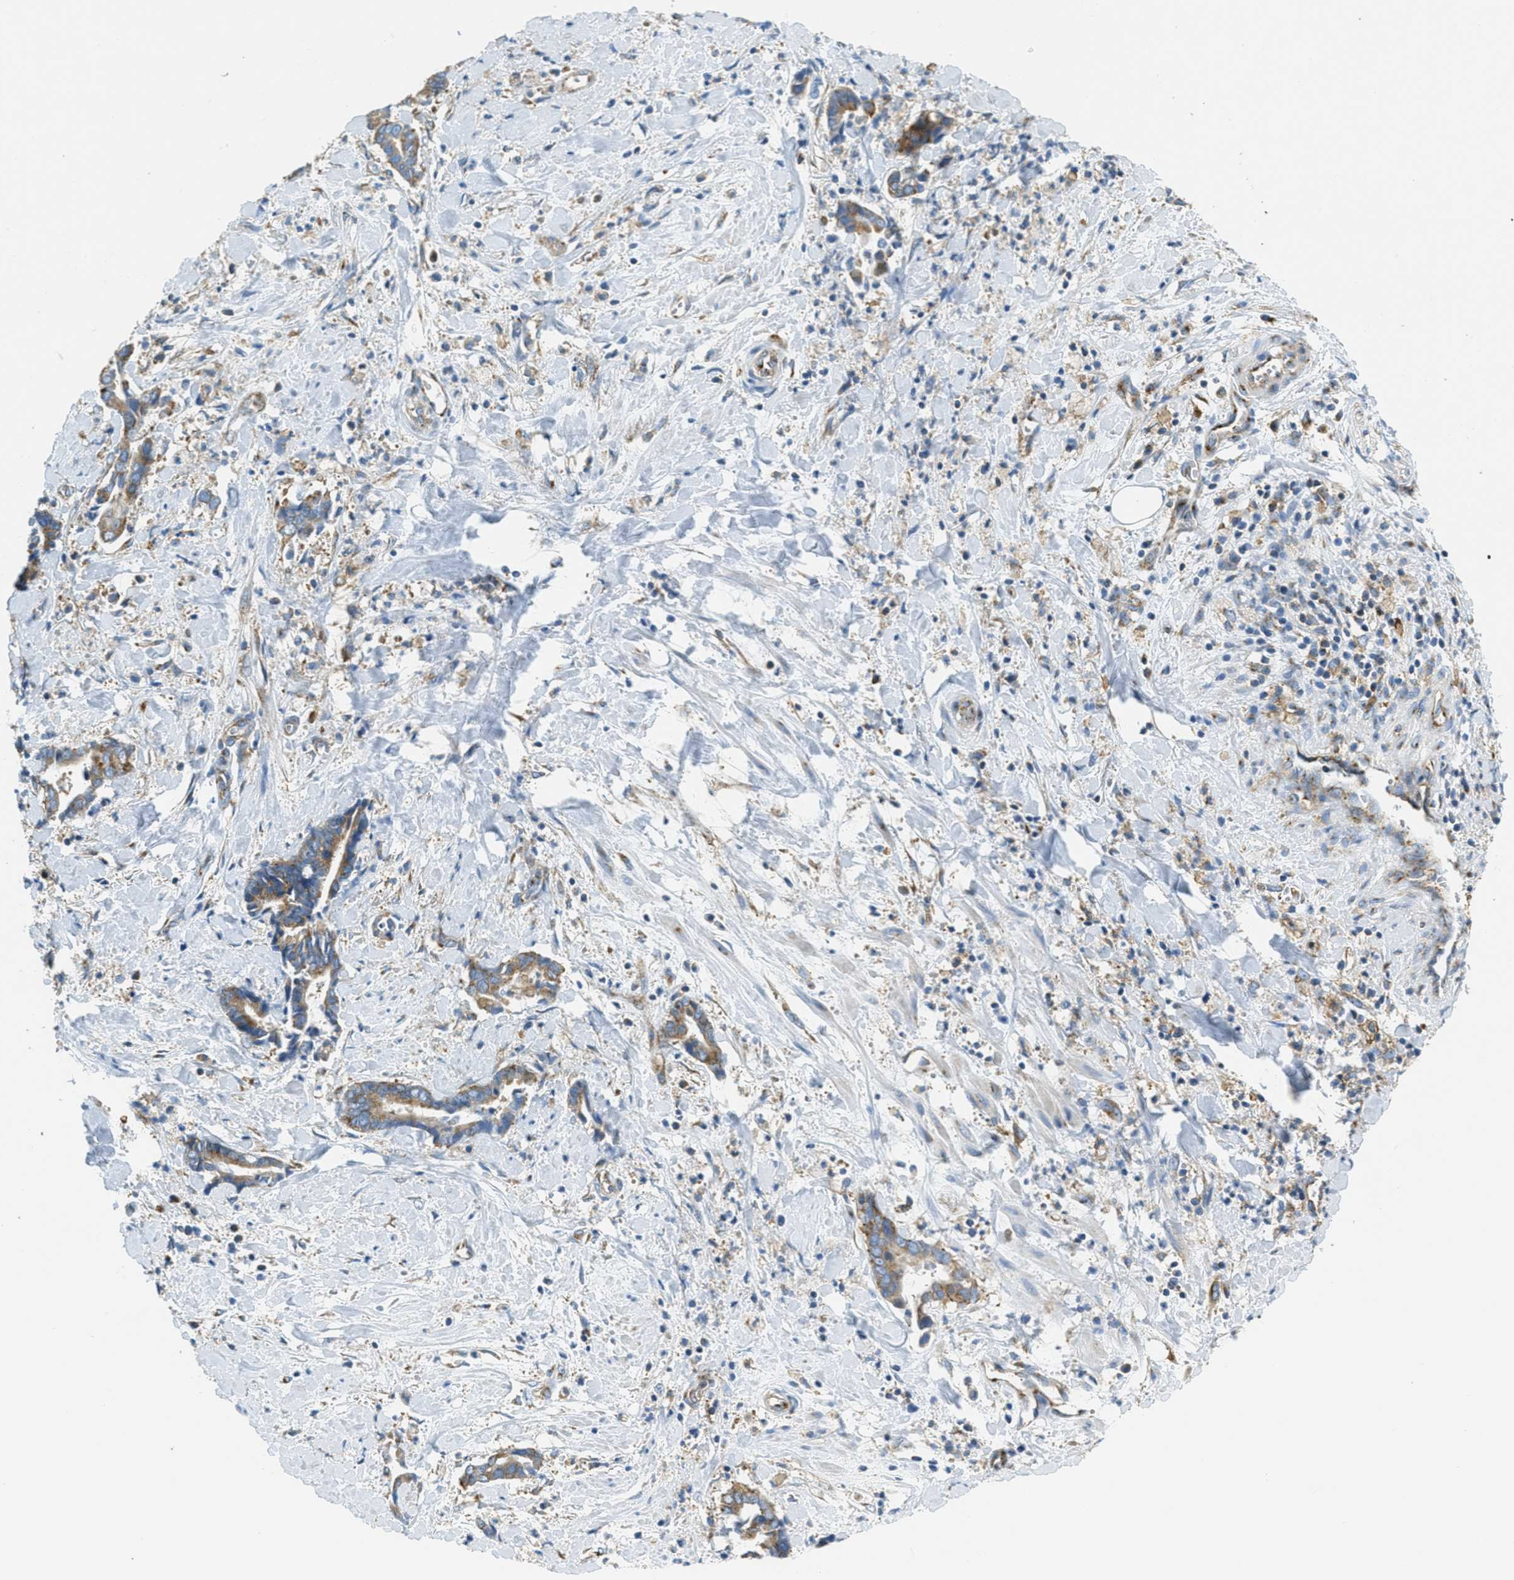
{"staining": {"intensity": "moderate", "quantity": ">75%", "location": "cytoplasmic/membranous"}, "tissue": "cervical cancer", "cell_type": "Tumor cells", "image_type": "cancer", "snomed": [{"axis": "morphology", "description": "Adenocarcinoma, NOS"}, {"axis": "topography", "description": "Cervix"}], "caption": "The image exhibits immunohistochemical staining of cervical cancer (adenocarcinoma). There is moderate cytoplasmic/membranous positivity is identified in approximately >75% of tumor cells.", "gene": "AP2B1", "patient": {"sex": "female", "age": 44}}